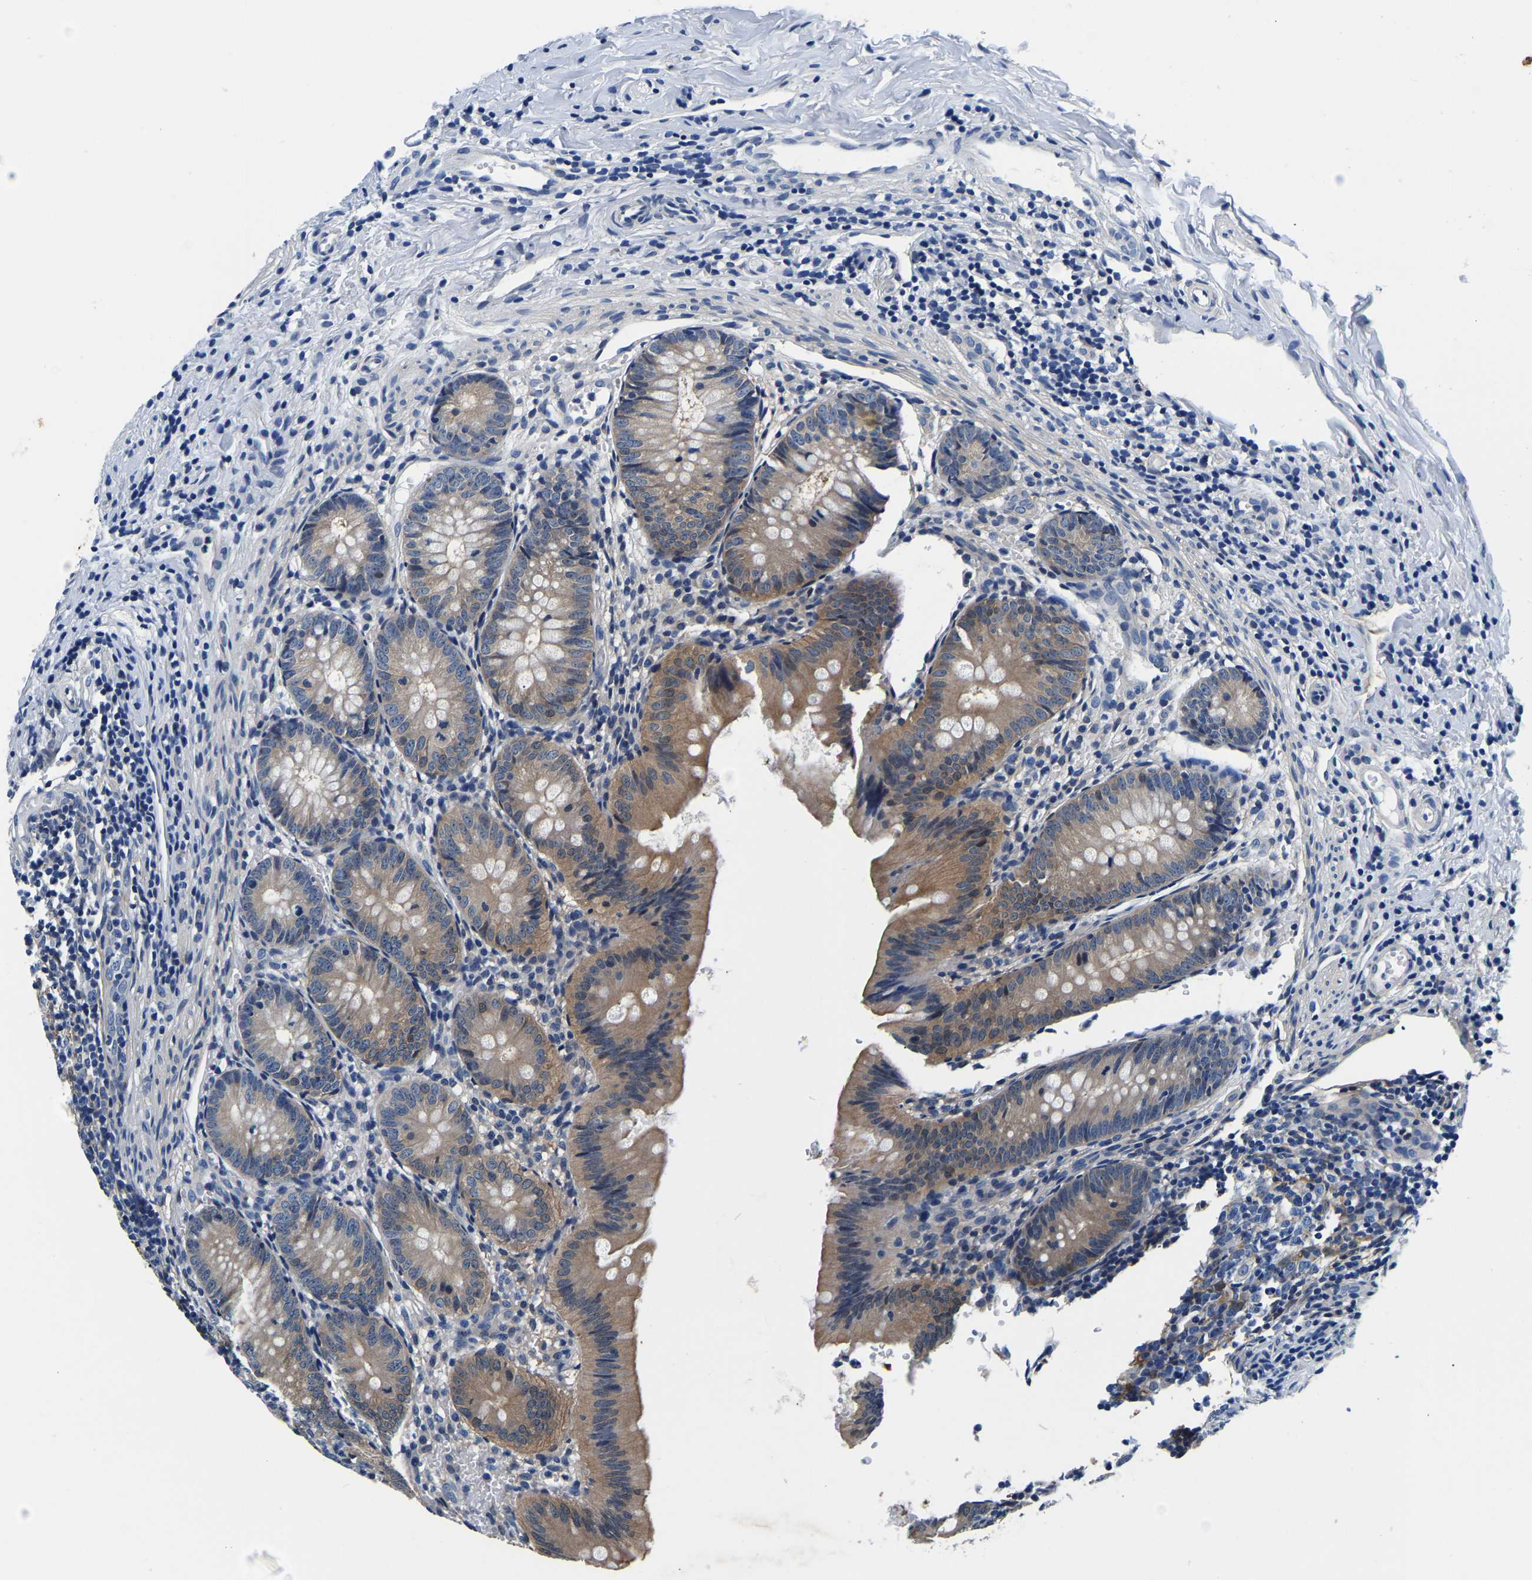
{"staining": {"intensity": "moderate", "quantity": ">75%", "location": "cytoplasmic/membranous"}, "tissue": "appendix", "cell_type": "Glandular cells", "image_type": "normal", "snomed": [{"axis": "morphology", "description": "Normal tissue, NOS"}, {"axis": "topography", "description": "Appendix"}], "caption": "The photomicrograph demonstrates a brown stain indicating the presence of a protein in the cytoplasmic/membranous of glandular cells in appendix.", "gene": "ACO1", "patient": {"sex": "male", "age": 1}}